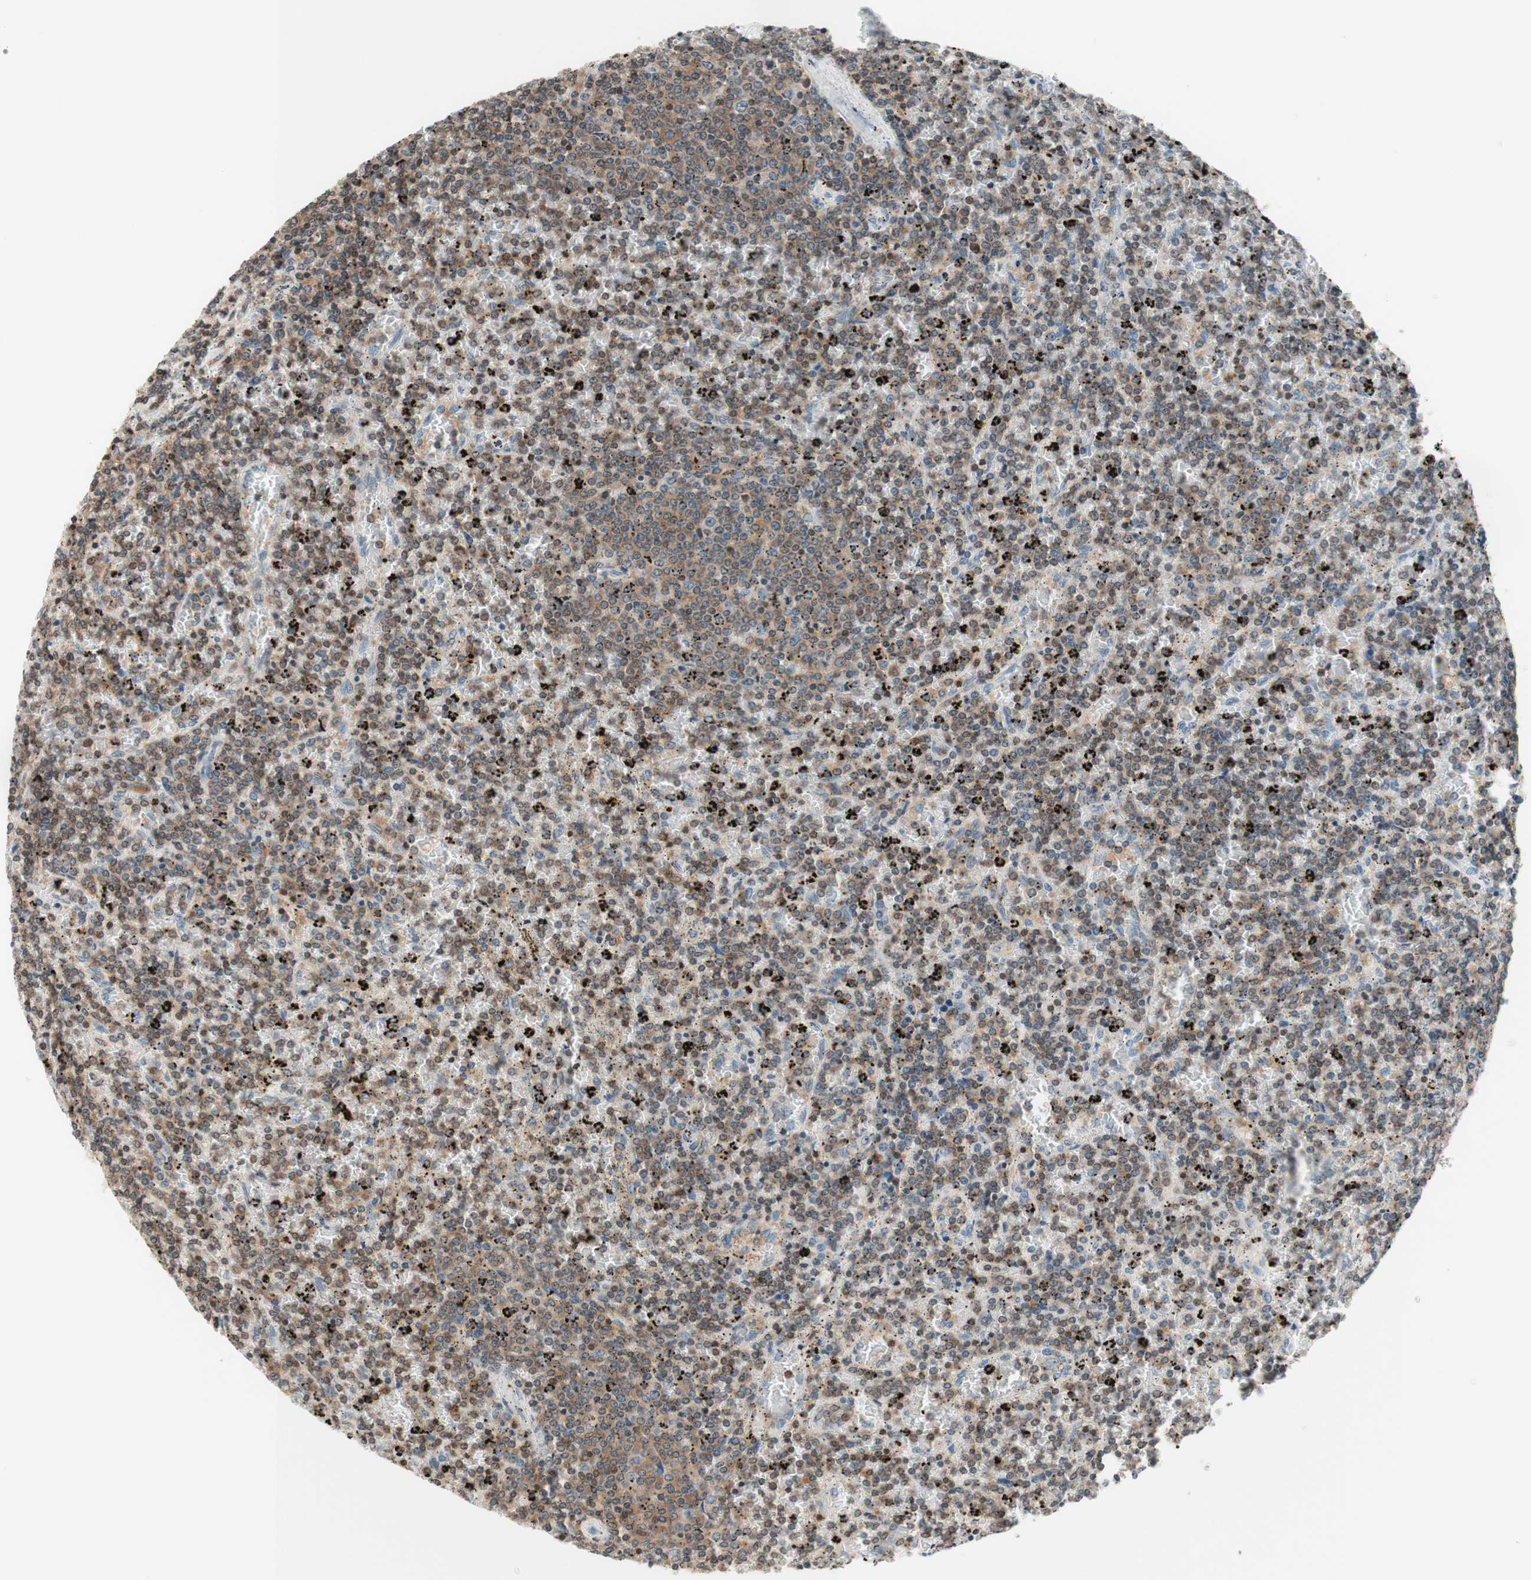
{"staining": {"intensity": "weak", "quantity": ">75%", "location": "cytoplasmic/membranous"}, "tissue": "lymphoma", "cell_type": "Tumor cells", "image_type": "cancer", "snomed": [{"axis": "morphology", "description": "Malignant lymphoma, non-Hodgkin's type, Low grade"}, {"axis": "topography", "description": "Spleen"}], "caption": "Immunohistochemistry (IHC) histopathology image of neoplastic tissue: low-grade malignant lymphoma, non-Hodgkin's type stained using IHC shows low levels of weak protein expression localized specifically in the cytoplasmic/membranous of tumor cells, appearing as a cytoplasmic/membranous brown color.", "gene": "WIPF1", "patient": {"sex": "female", "age": 77}}